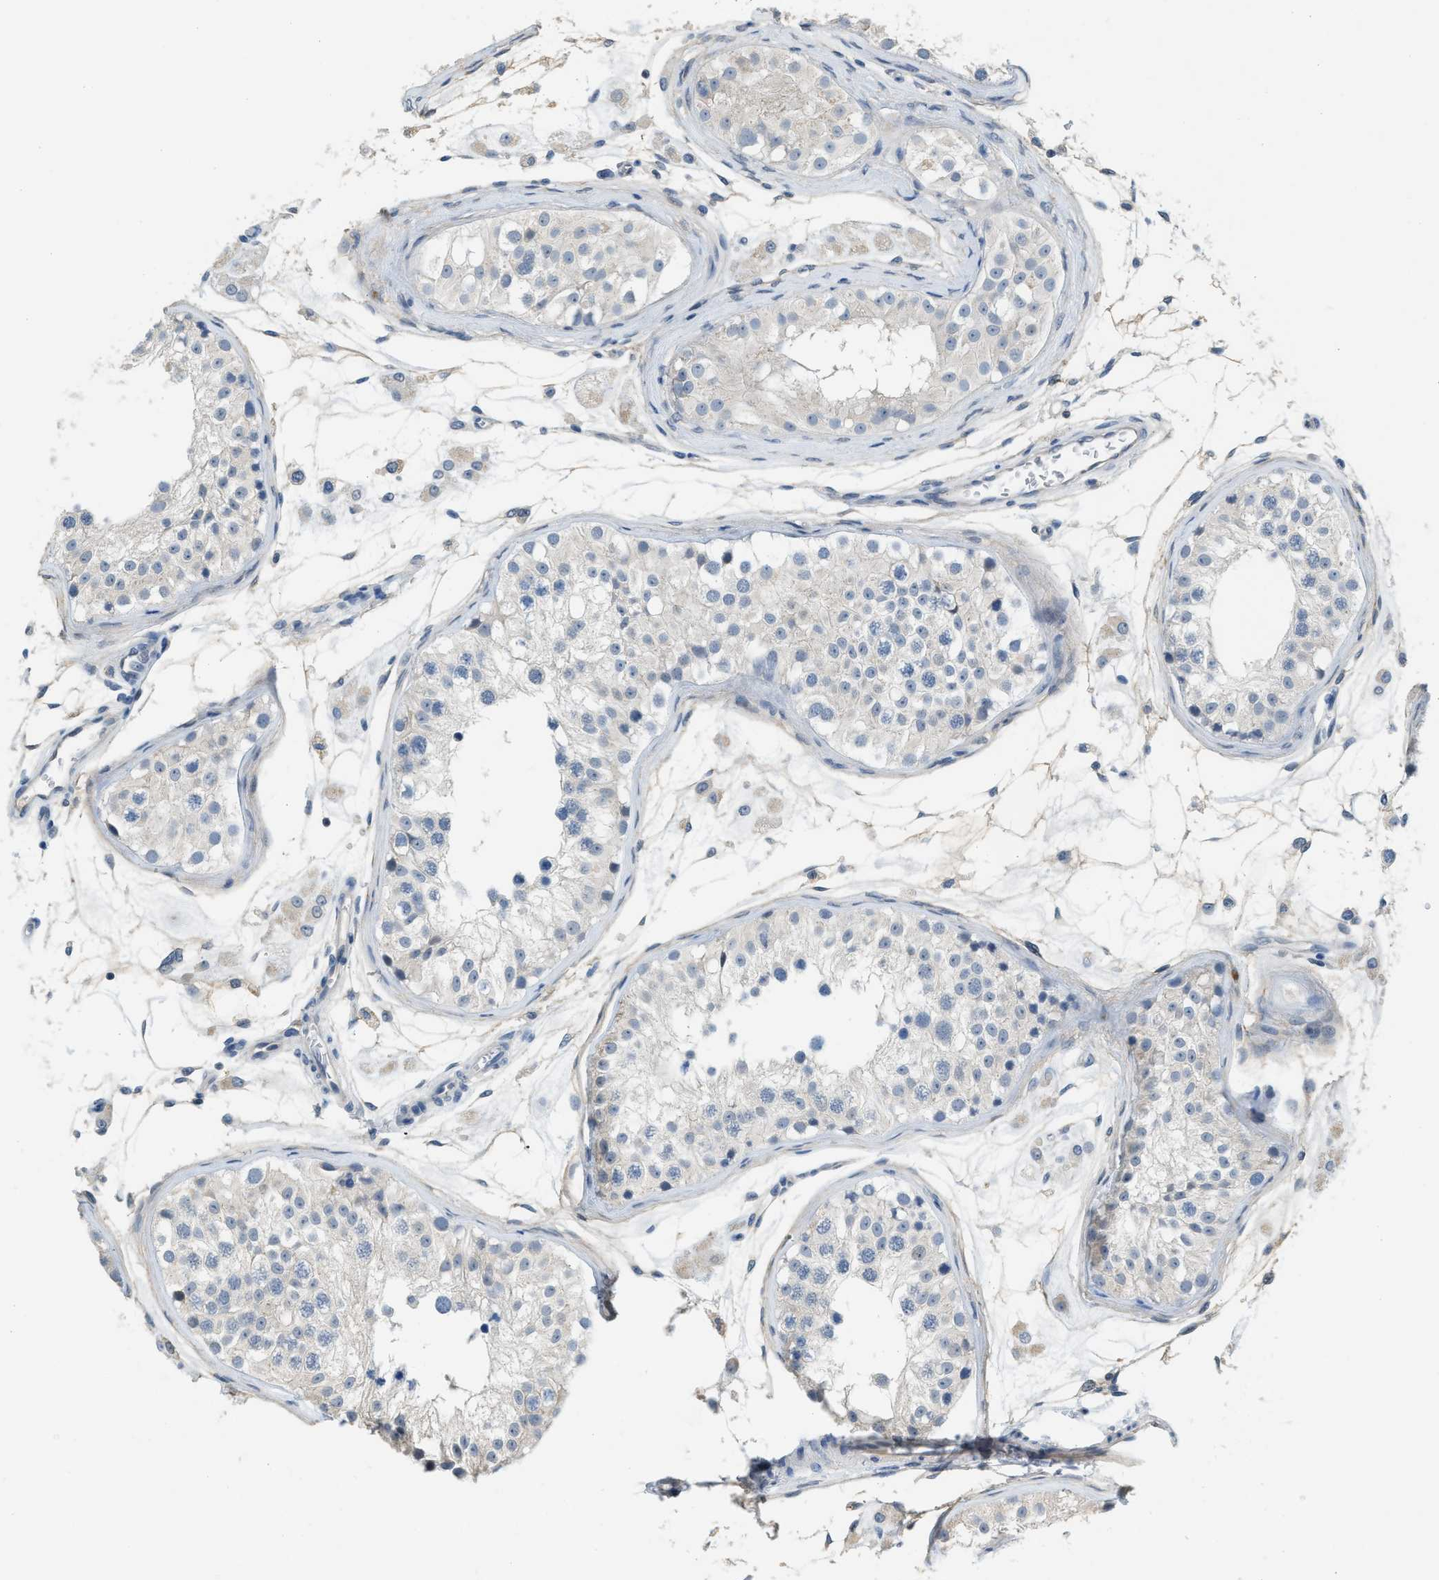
{"staining": {"intensity": "negative", "quantity": "none", "location": "none"}, "tissue": "testis", "cell_type": "Cells in seminiferous ducts", "image_type": "normal", "snomed": [{"axis": "morphology", "description": "Normal tissue, NOS"}, {"axis": "morphology", "description": "Adenocarcinoma, metastatic, NOS"}, {"axis": "topography", "description": "Testis"}], "caption": "This photomicrograph is of unremarkable testis stained with immunohistochemistry (IHC) to label a protein in brown with the nuclei are counter-stained blue. There is no staining in cells in seminiferous ducts. (DAB immunohistochemistry (IHC) visualized using brightfield microscopy, high magnification).", "gene": "TMEM154", "patient": {"sex": "male", "age": 26}}